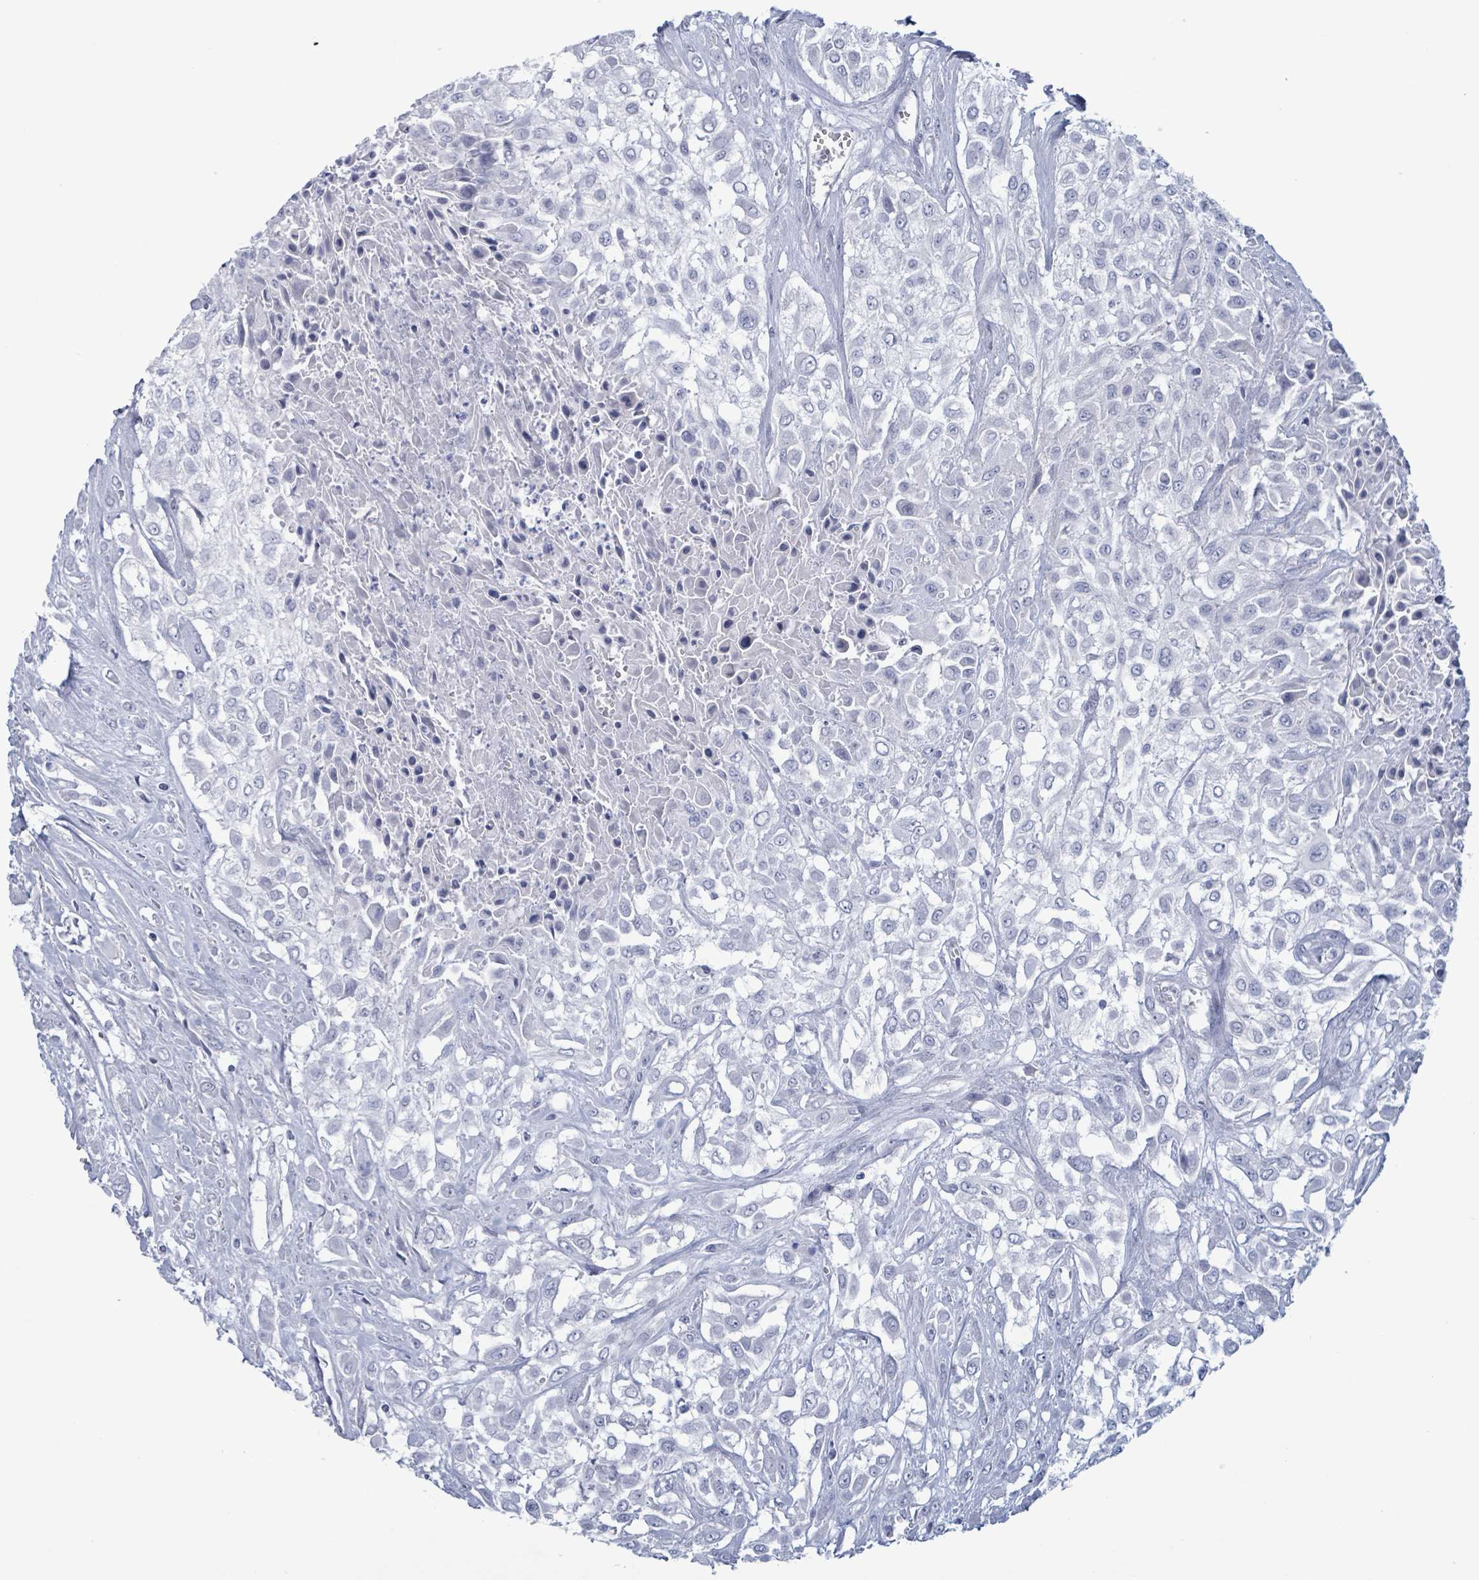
{"staining": {"intensity": "negative", "quantity": "none", "location": "none"}, "tissue": "urothelial cancer", "cell_type": "Tumor cells", "image_type": "cancer", "snomed": [{"axis": "morphology", "description": "Urothelial carcinoma, High grade"}, {"axis": "topography", "description": "Urinary bladder"}], "caption": "A high-resolution image shows immunohistochemistry staining of urothelial cancer, which displays no significant expression in tumor cells.", "gene": "ZNF771", "patient": {"sex": "male", "age": 57}}